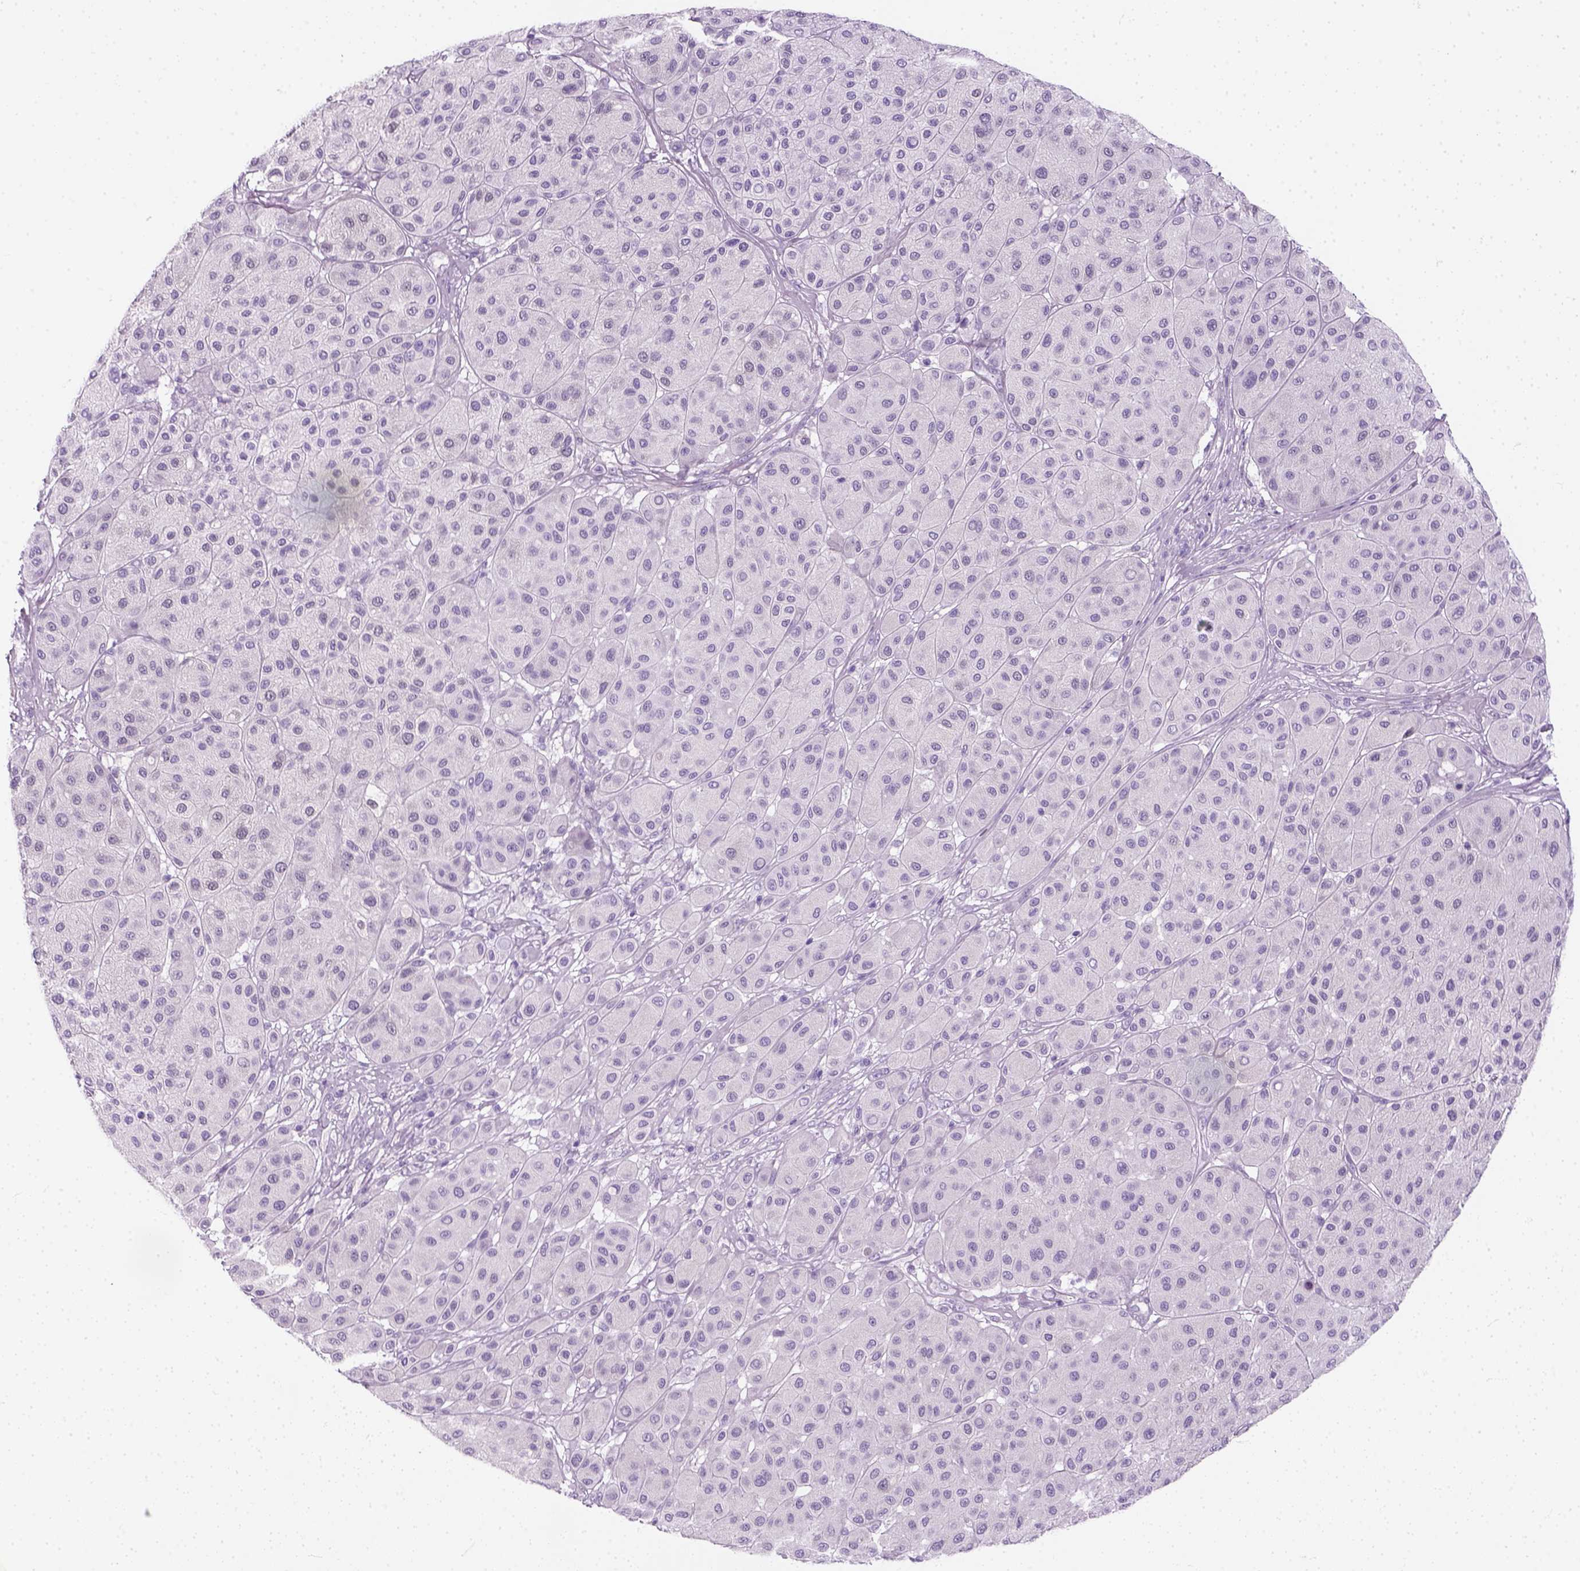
{"staining": {"intensity": "negative", "quantity": "none", "location": "none"}, "tissue": "melanoma", "cell_type": "Tumor cells", "image_type": "cancer", "snomed": [{"axis": "morphology", "description": "Malignant melanoma, Metastatic site"}, {"axis": "topography", "description": "Smooth muscle"}], "caption": "Malignant melanoma (metastatic site) stained for a protein using IHC demonstrates no positivity tumor cells.", "gene": "SLC12A5", "patient": {"sex": "male", "age": 41}}